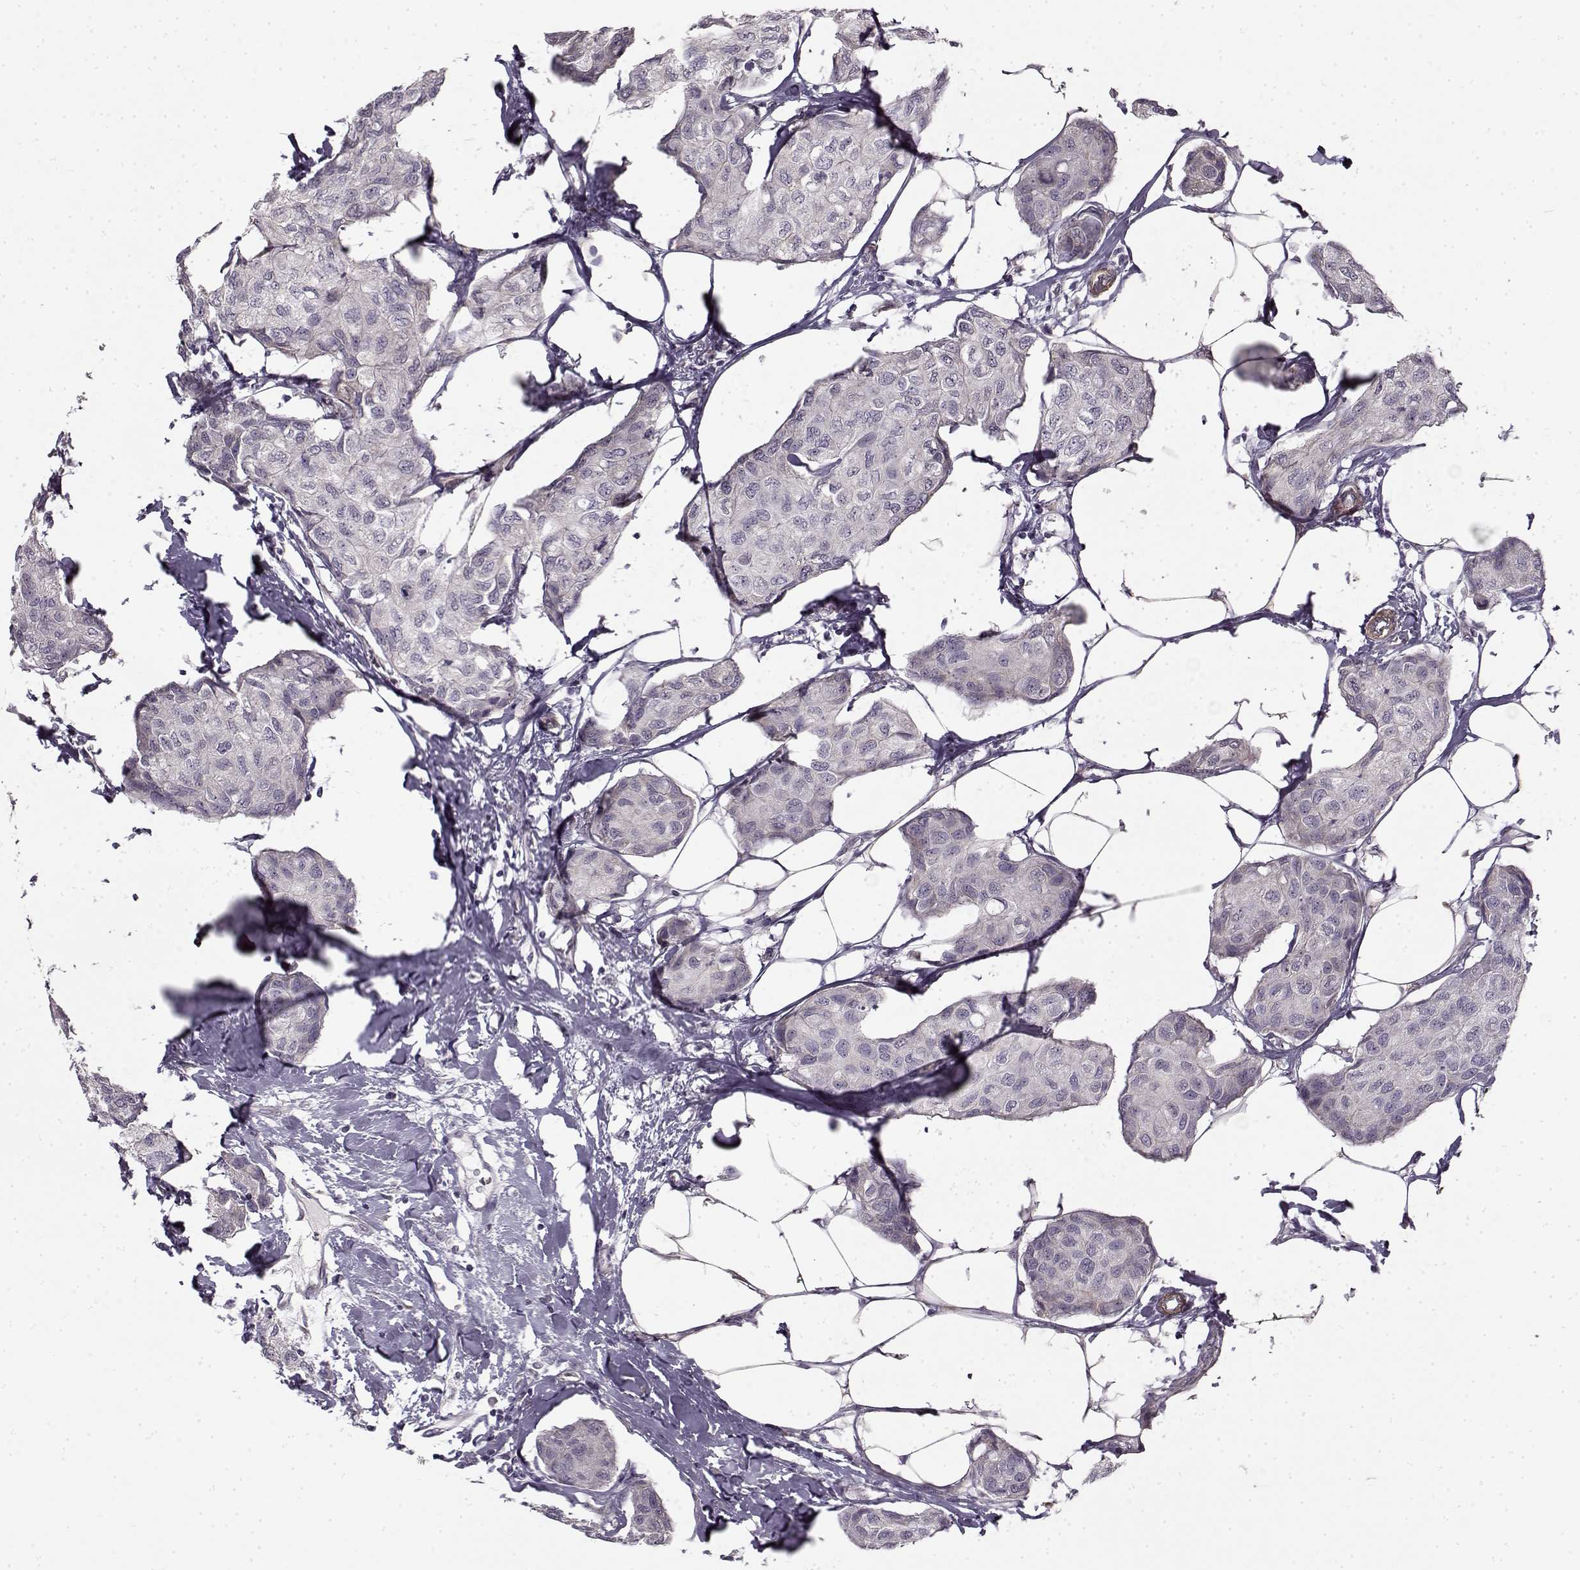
{"staining": {"intensity": "negative", "quantity": "none", "location": "none"}, "tissue": "breast cancer", "cell_type": "Tumor cells", "image_type": "cancer", "snomed": [{"axis": "morphology", "description": "Duct carcinoma"}, {"axis": "topography", "description": "Breast"}], "caption": "Micrograph shows no protein staining in tumor cells of breast invasive ductal carcinoma tissue. (DAB (3,3'-diaminobenzidine) IHC visualized using brightfield microscopy, high magnification).", "gene": "LAMB2", "patient": {"sex": "female", "age": 80}}